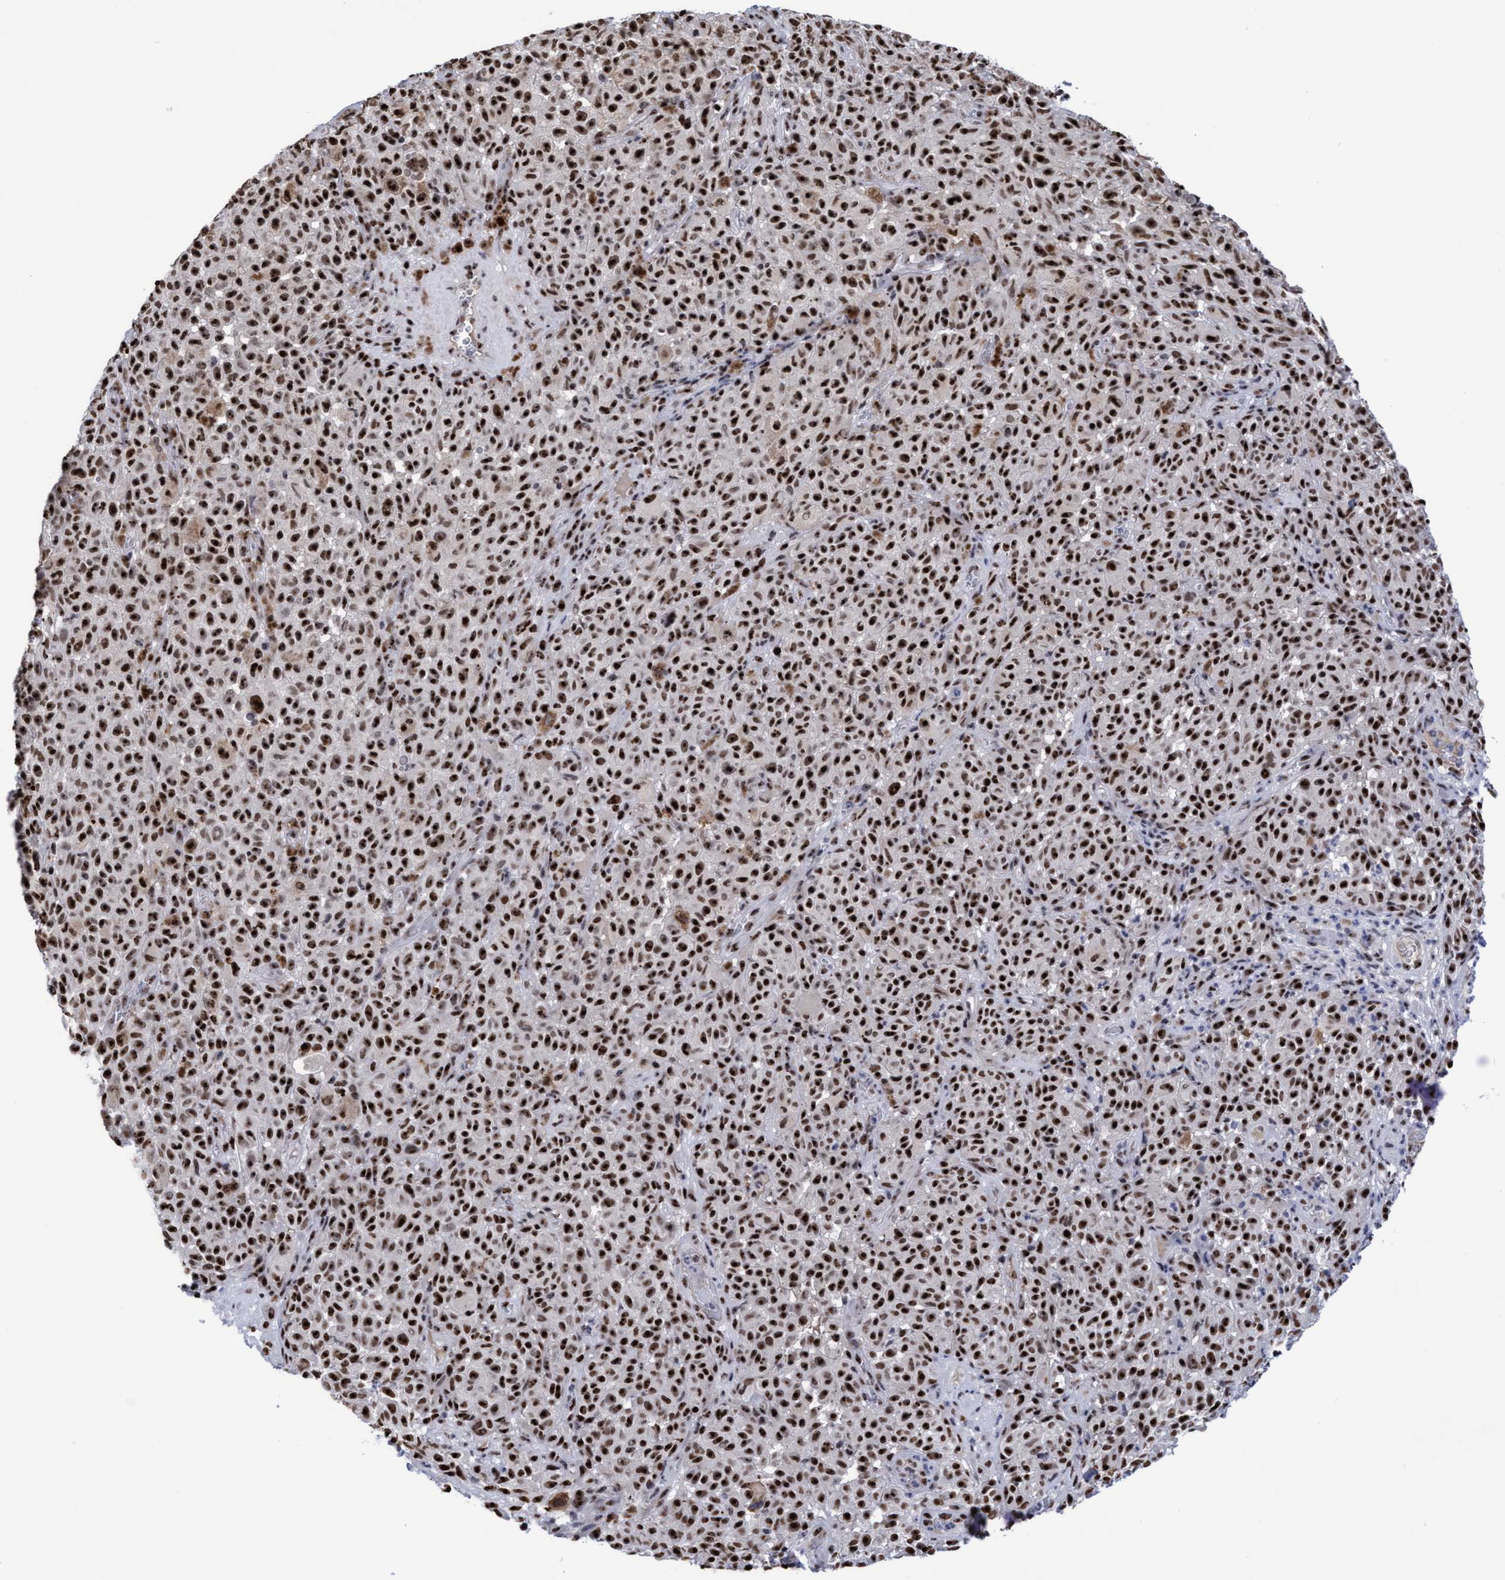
{"staining": {"intensity": "strong", "quantity": ">75%", "location": "nuclear"}, "tissue": "melanoma", "cell_type": "Tumor cells", "image_type": "cancer", "snomed": [{"axis": "morphology", "description": "Malignant melanoma, NOS"}, {"axis": "topography", "description": "Skin"}], "caption": "The histopathology image reveals staining of melanoma, revealing strong nuclear protein staining (brown color) within tumor cells.", "gene": "EFCAB10", "patient": {"sex": "female", "age": 82}}